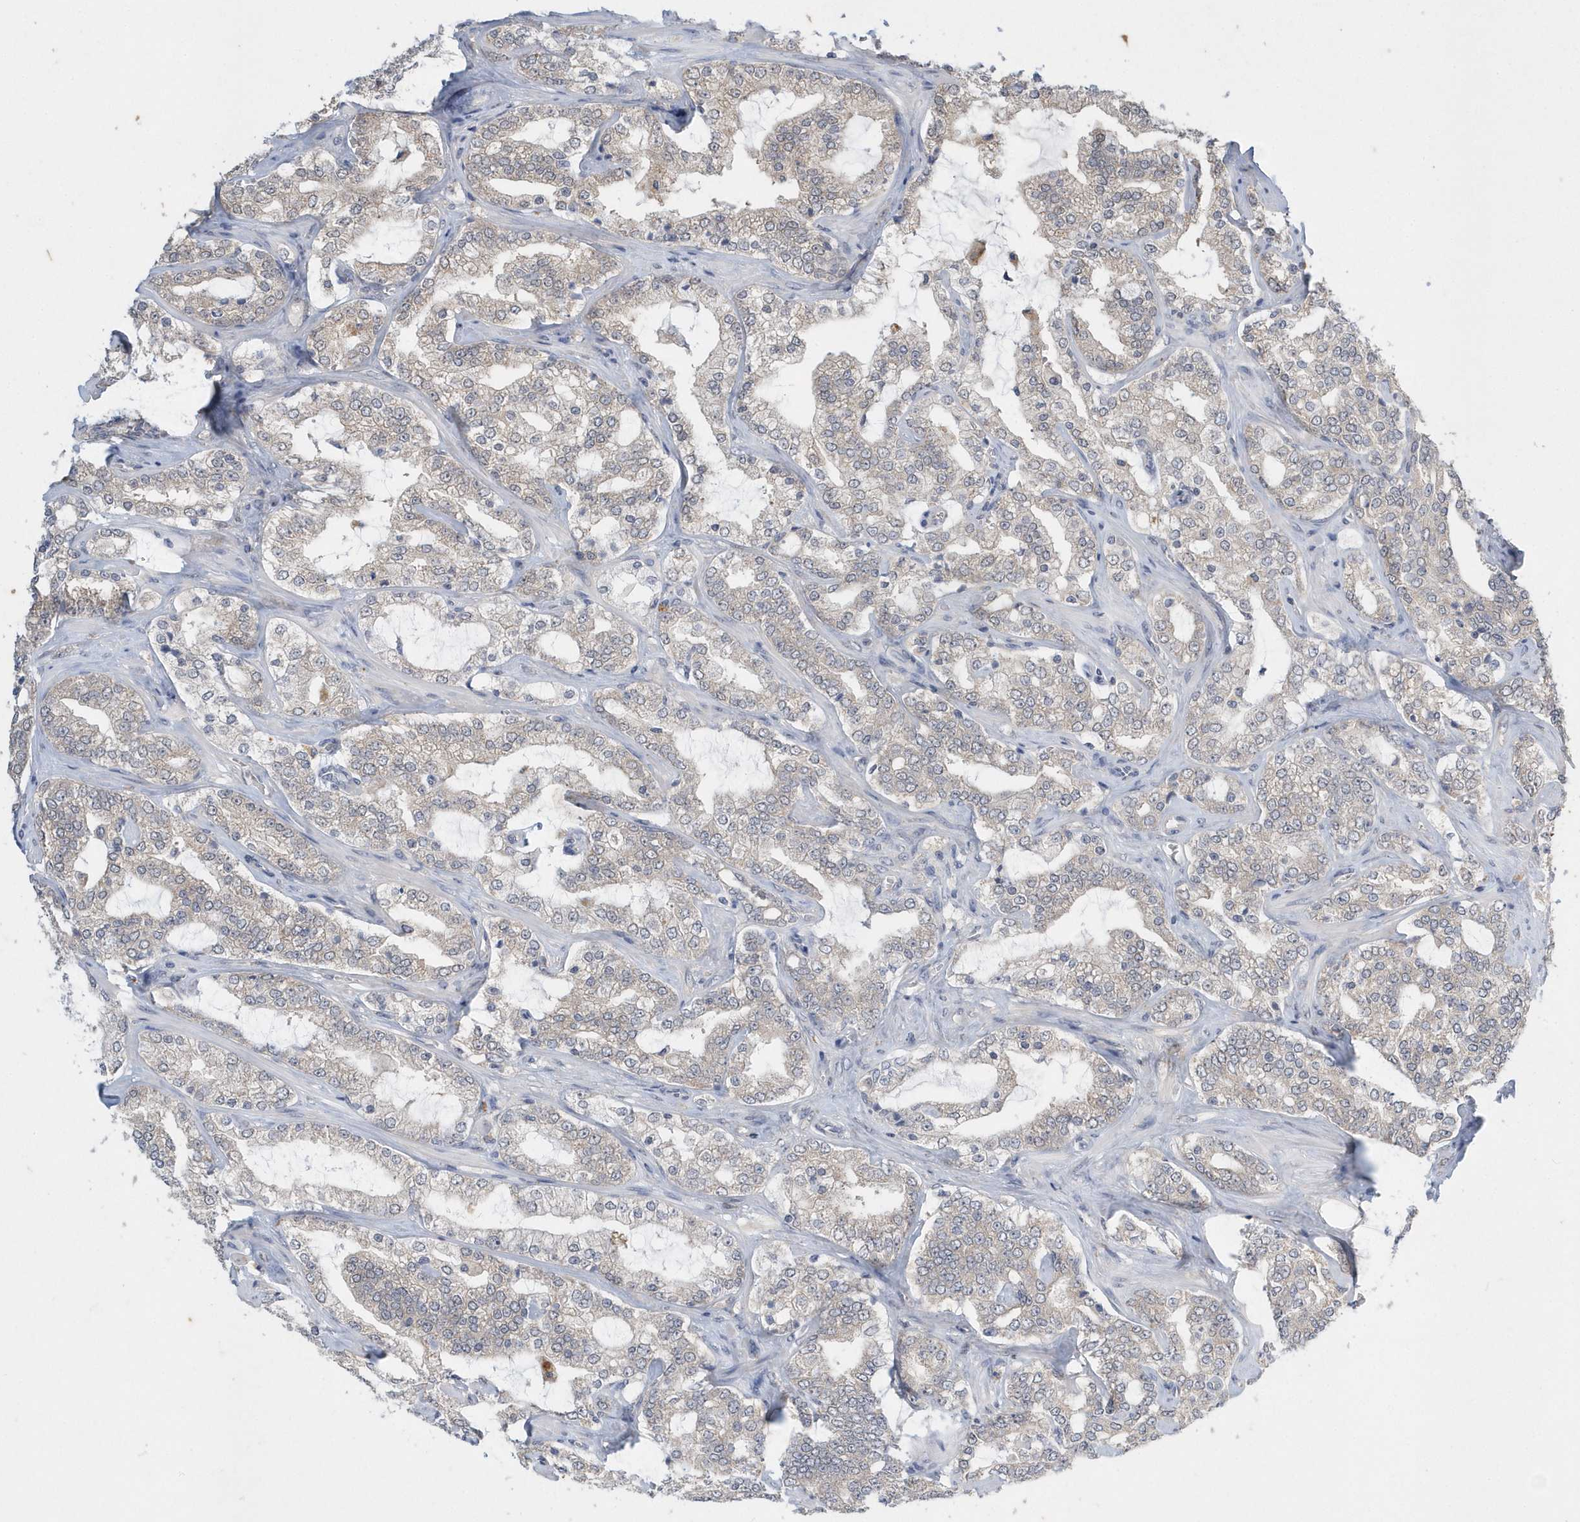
{"staining": {"intensity": "weak", "quantity": "<25%", "location": "cytoplasmic/membranous"}, "tissue": "prostate cancer", "cell_type": "Tumor cells", "image_type": "cancer", "snomed": [{"axis": "morphology", "description": "Adenocarcinoma, High grade"}, {"axis": "topography", "description": "Prostate"}], "caption": "A histopathology image of high-grade adenocarcinoma (prostate) stained for a protein displays no brown staining in tumor cells.", "gene": "AKR7A2", "patient": {"sex": "male", "age": 64}}